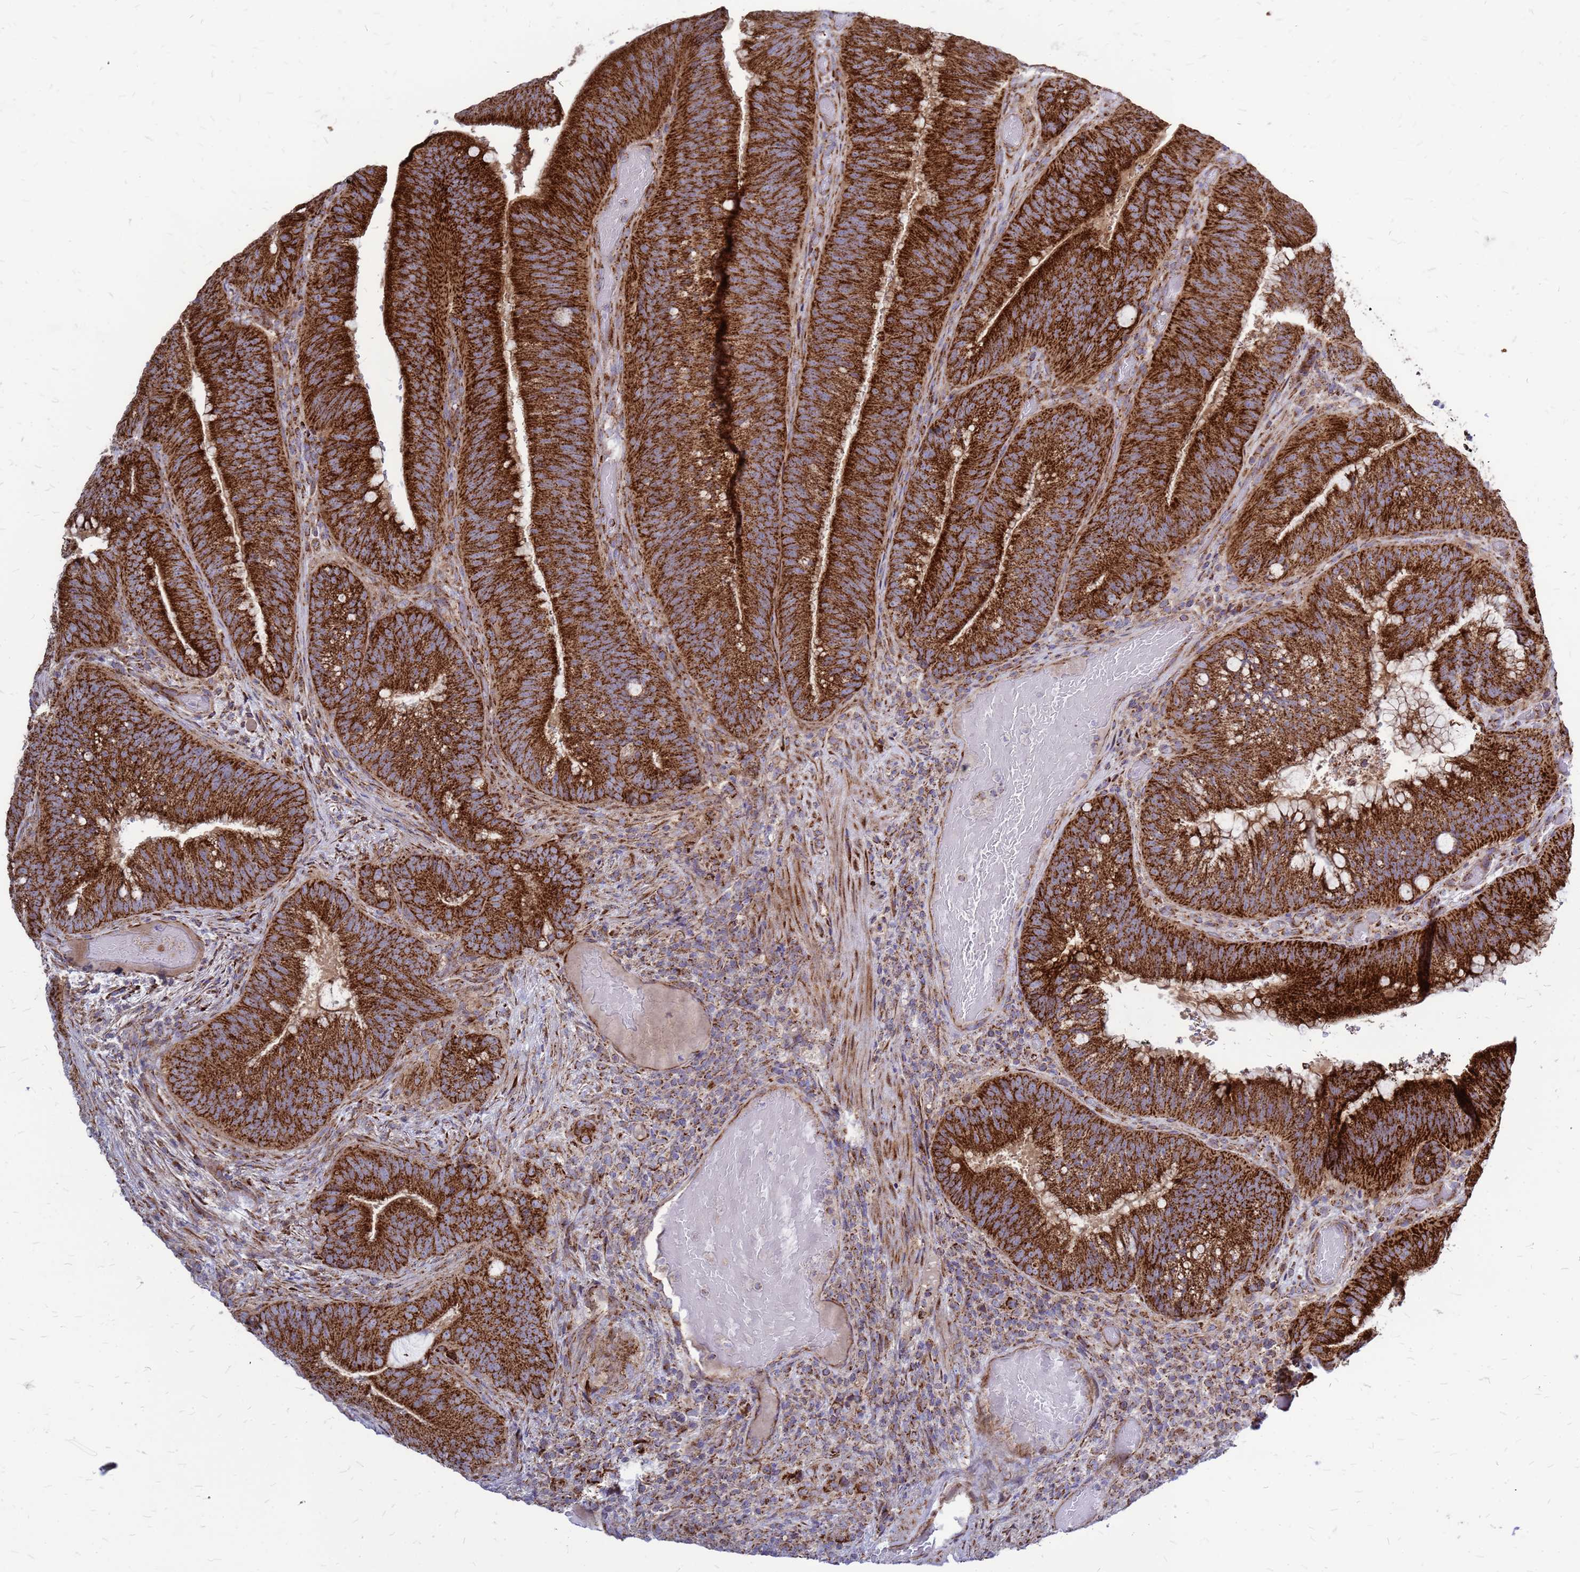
{"staining": {"intensity": "strong", "quantity": ">75%", "location": "cytoplasmic/membranous"}, "tissue": "colorectal cancer", "cell_type": "Tumor cells", "image_type": "cancer", "snomed": [{"axis": "morphology", "description": "Adenocarcinoma, NOS"}, {"axis": "topography", "description": "Colon"}], "caption": "About >75% of tumor cells in colorectal cancer demonstrate strong cytoplasmic/membranous protein expression as visualized by brown immunohistochemical staining.", "gene": "FSTL4", "patient": {"sex": "female", "age": 43}}